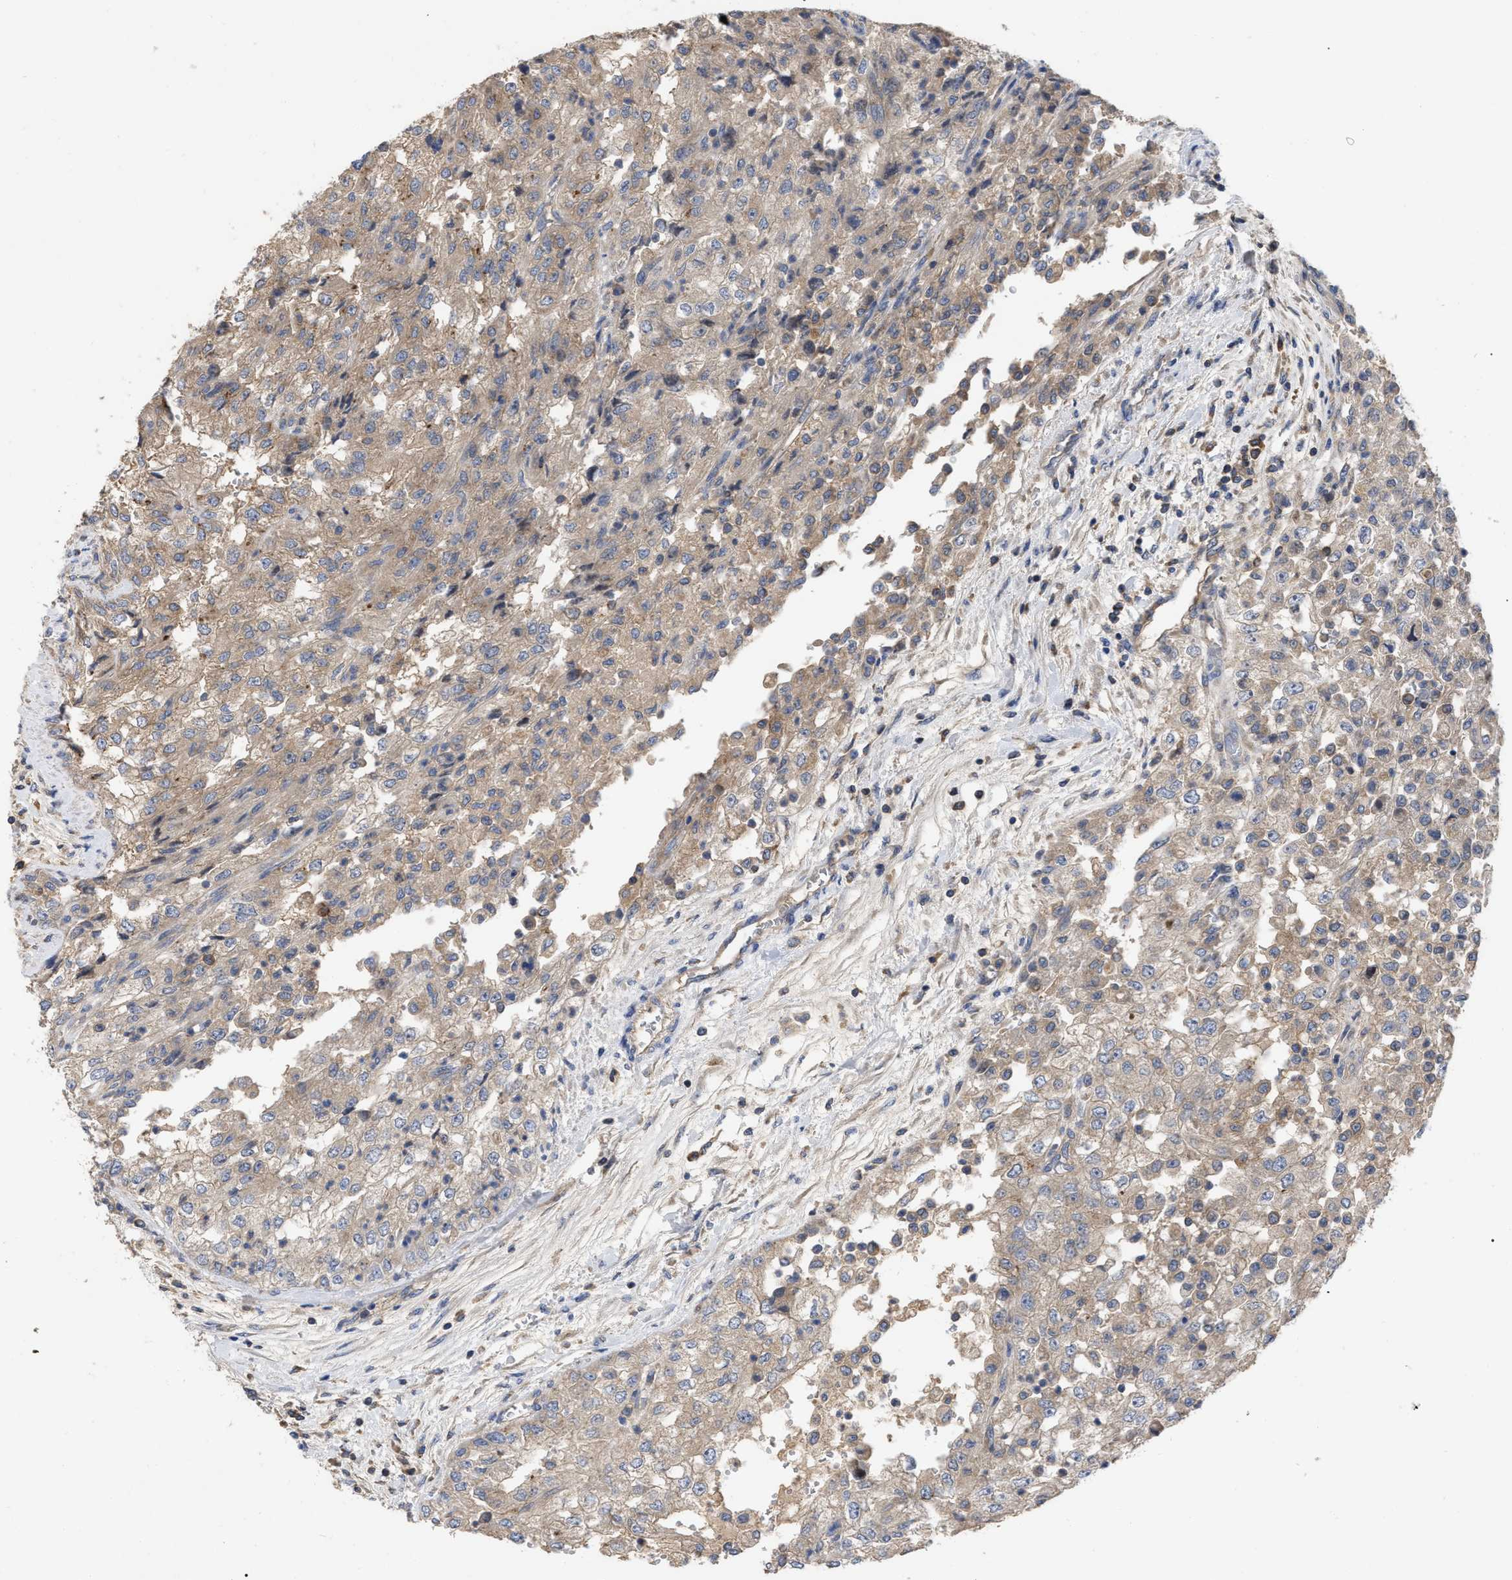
{"staining": {"intensity": "weak", "quantity": "25%-75%", "location": "cytoplasmic/membranous"}, "tissue": "renal cancer", "cell_type": "Tumor cells", "image_type": "cancer", "snomed": [{"axis": "morphology", "description": "Adenocarcinoma, NOS"}, {"axis": "topography", "description": "Kidney"}], "caption": "Tumor cells show low levels of weak cytoplasmic/membranous positivity in about 25%-75% of cells in renal cancer.", "gene": "RAP1GDS1", "patient": {"sex": "female", "age": 54}}